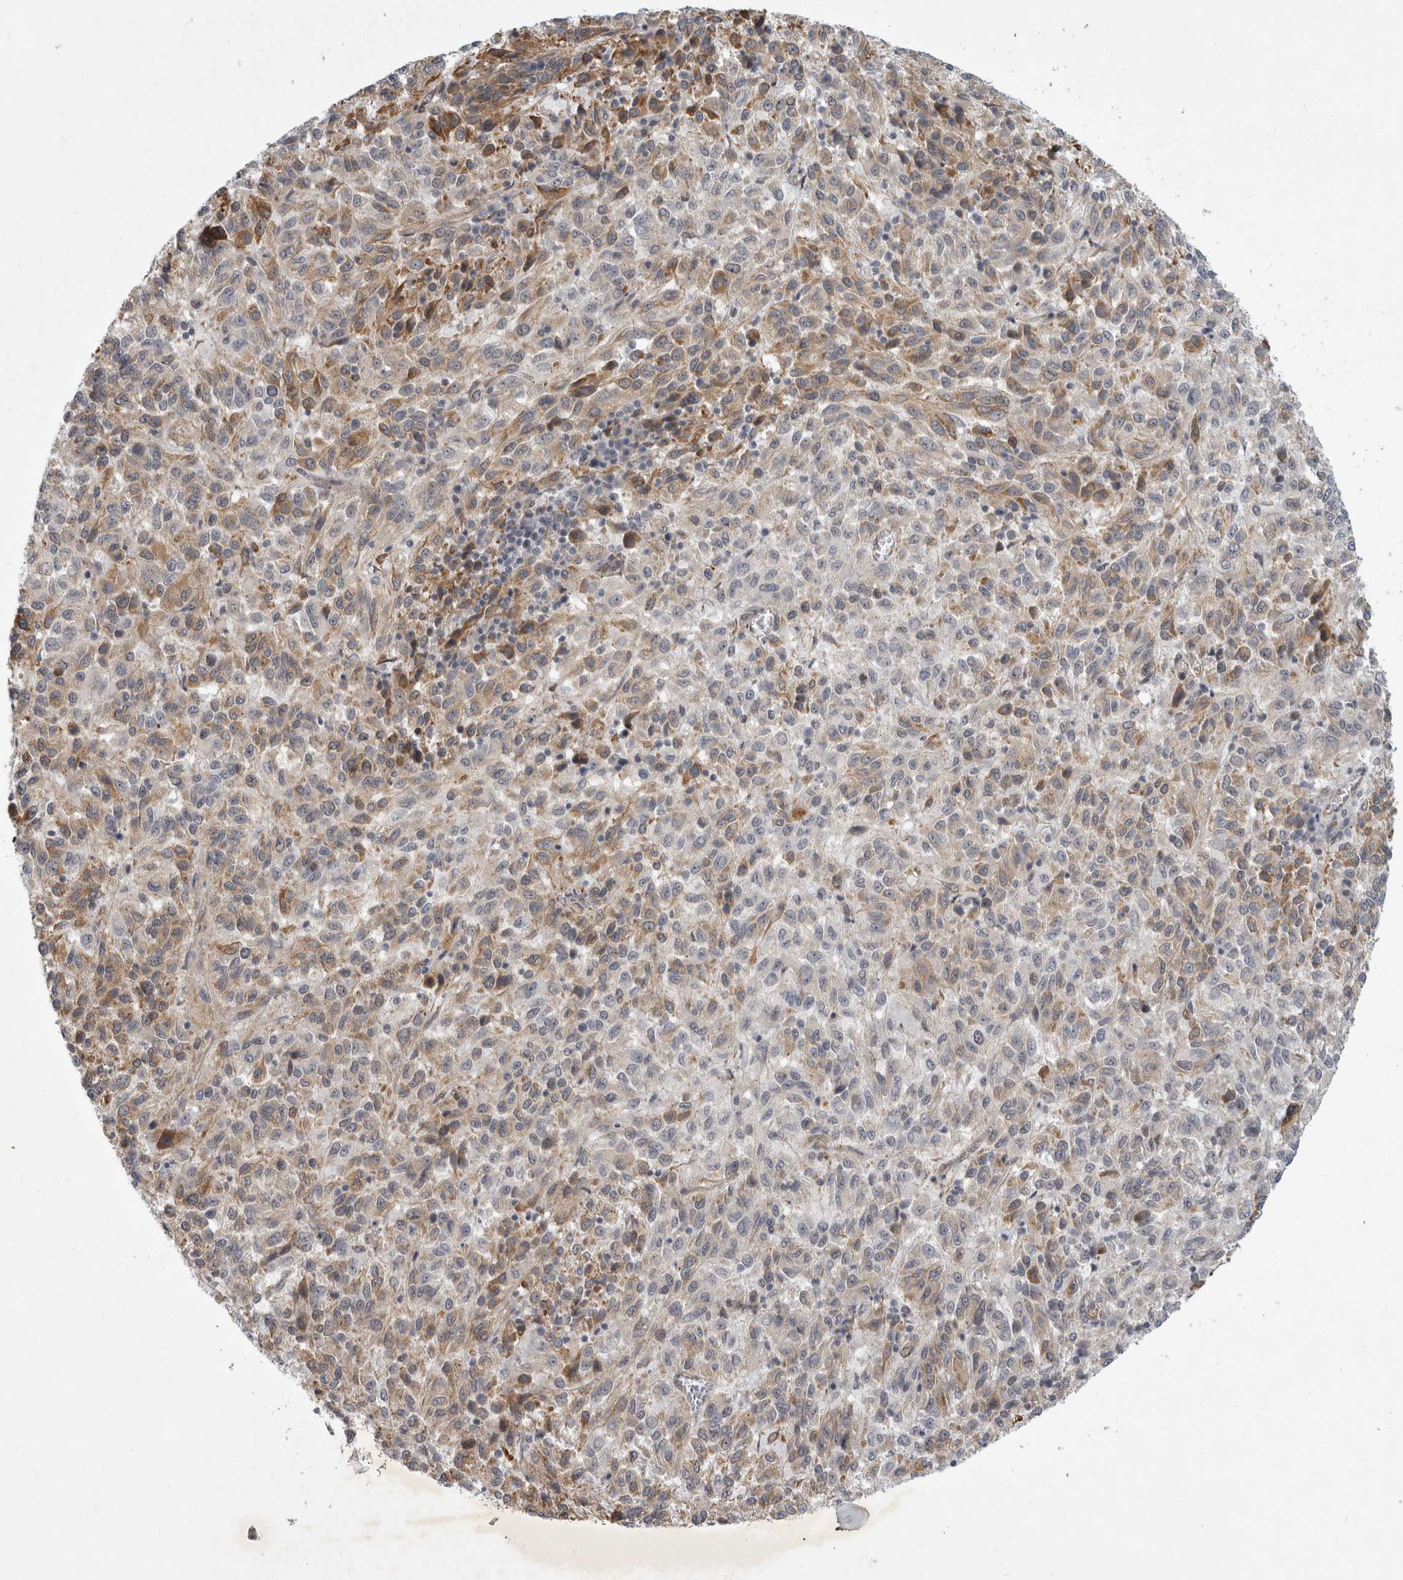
{"staining": {"intensity": "weak", "quantity": "25%-75%", "location": "cytoplasmic/membranous"}, "tissue": "melanoma", "cell_type": "Tumor cells", "image_type": "cancer", "snomed": [{"axis": "morphology", "description": "Malignant melanoma, Metastatic site"}, {"axis": "topography", "description": "Lung"}], "caption": "DAB immunohistochemical staining of human malignant melanoma (metastatic site) displays weak cytoplasmic/membranous protein expression in approximately 25%-75% of tumor cells. The staining was performed using DAB to visualize the protein expression in brown, while the nuclei were stained in blue with hematoxylin (Magnification: 20x).", "gene": "PARP11", "patient": {"sex": "male", "age": 64}}